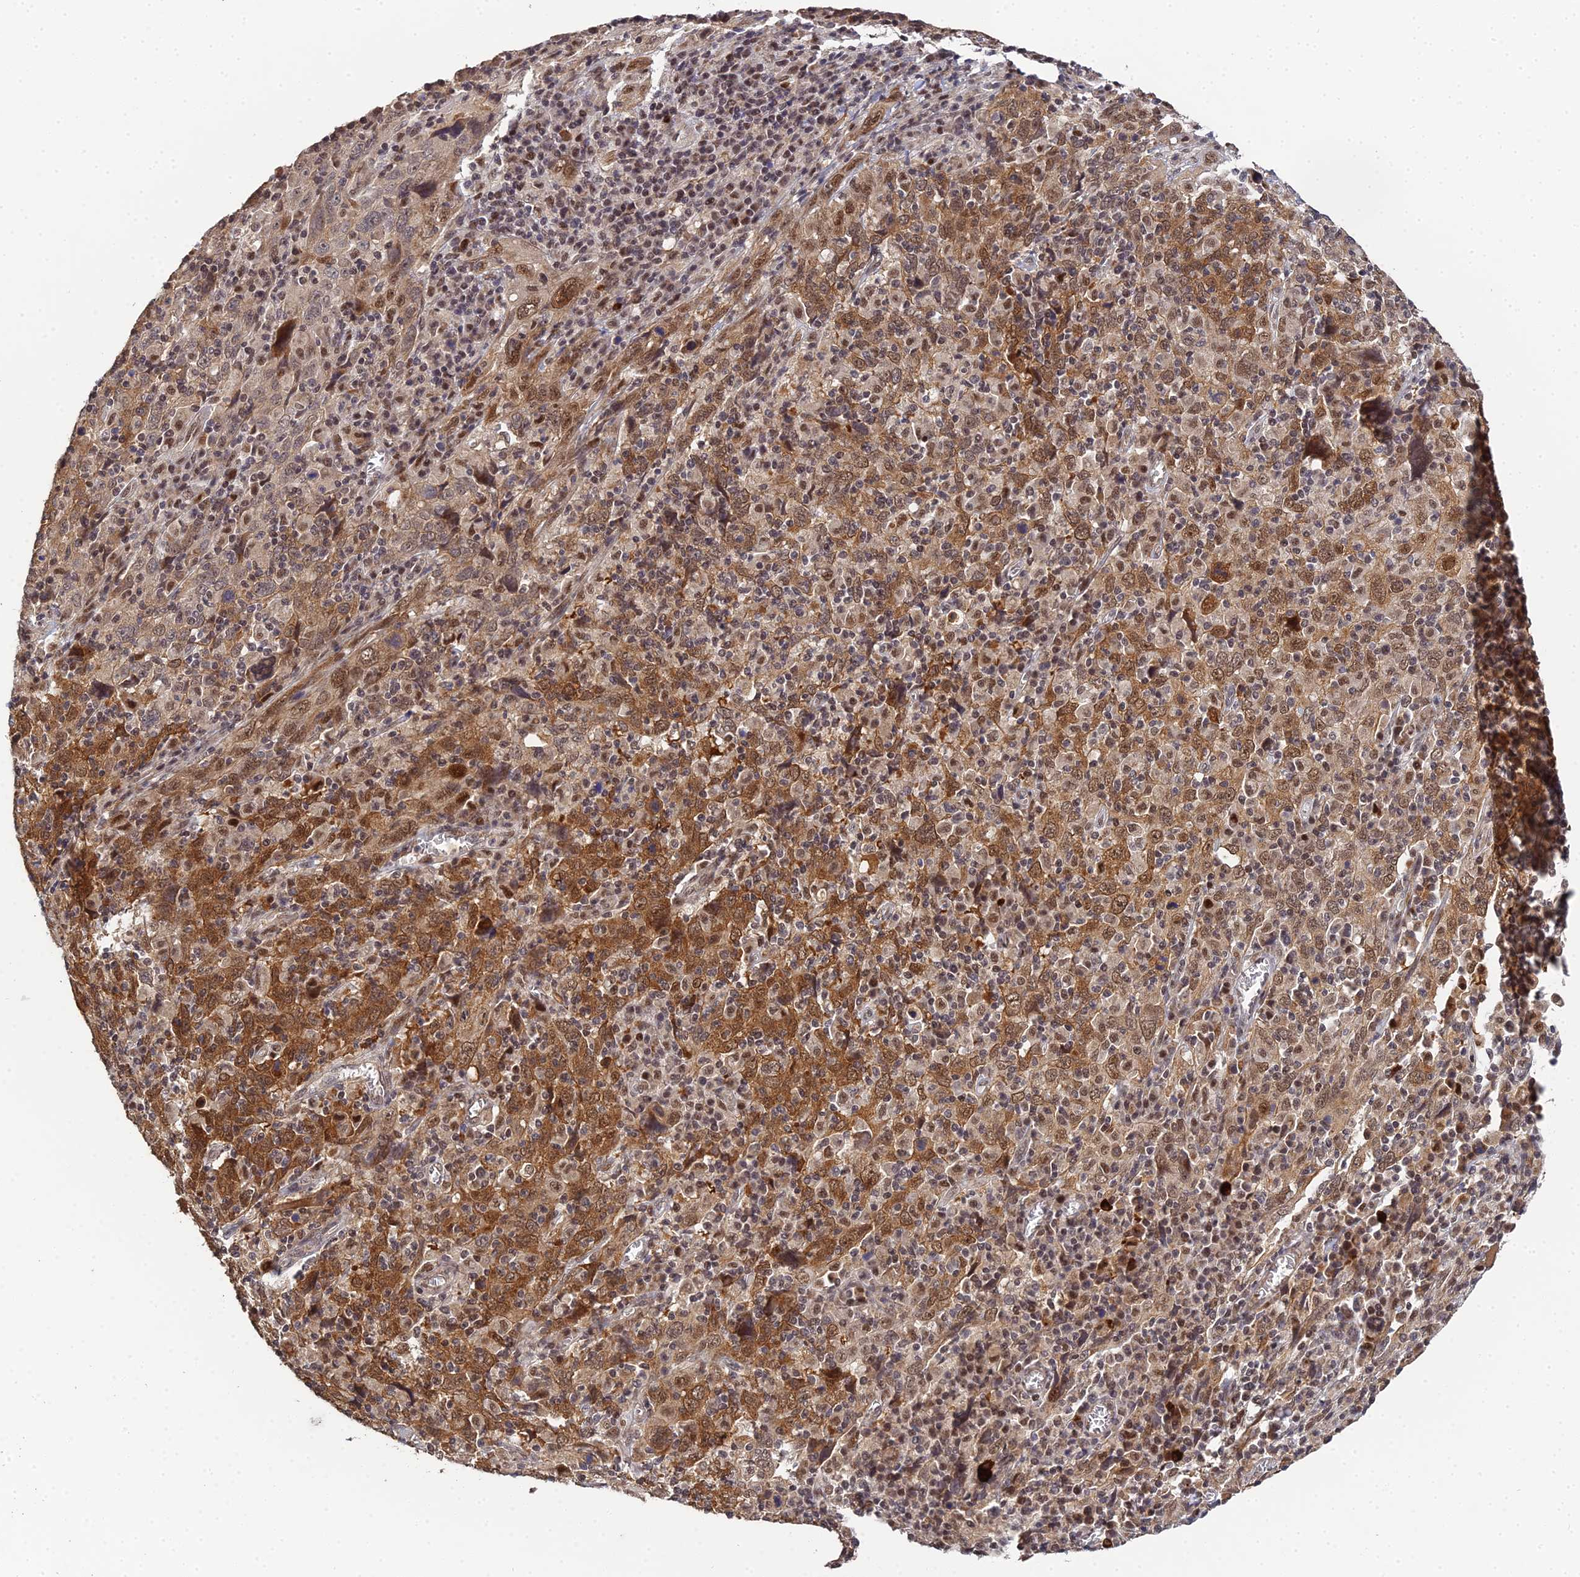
{"staining": {"intensity": "moderate", "quantity": ">75%", "location": "cytoplasmic/membranous,nuclear"}, "tissue": "cervical cancer", "cell_type": "Tumor cells", "image_type": "cancer", "snomed": [{"axis": "morphology", "description": "Squamous cell carcinoma, NOS"}, {"axis": "topography", "description": "Cervix"}], "caption": "Immunohistochemistry (IHC) (DAB) staining of human cervical cancer (squamous cell carcinoma) exhibits moderate cytoplasmic/membranous and nuclear protein expression in about >75% of tumor cells.", "gene": "ERCC5", "patient": {"sex": "female", "age": 46}}